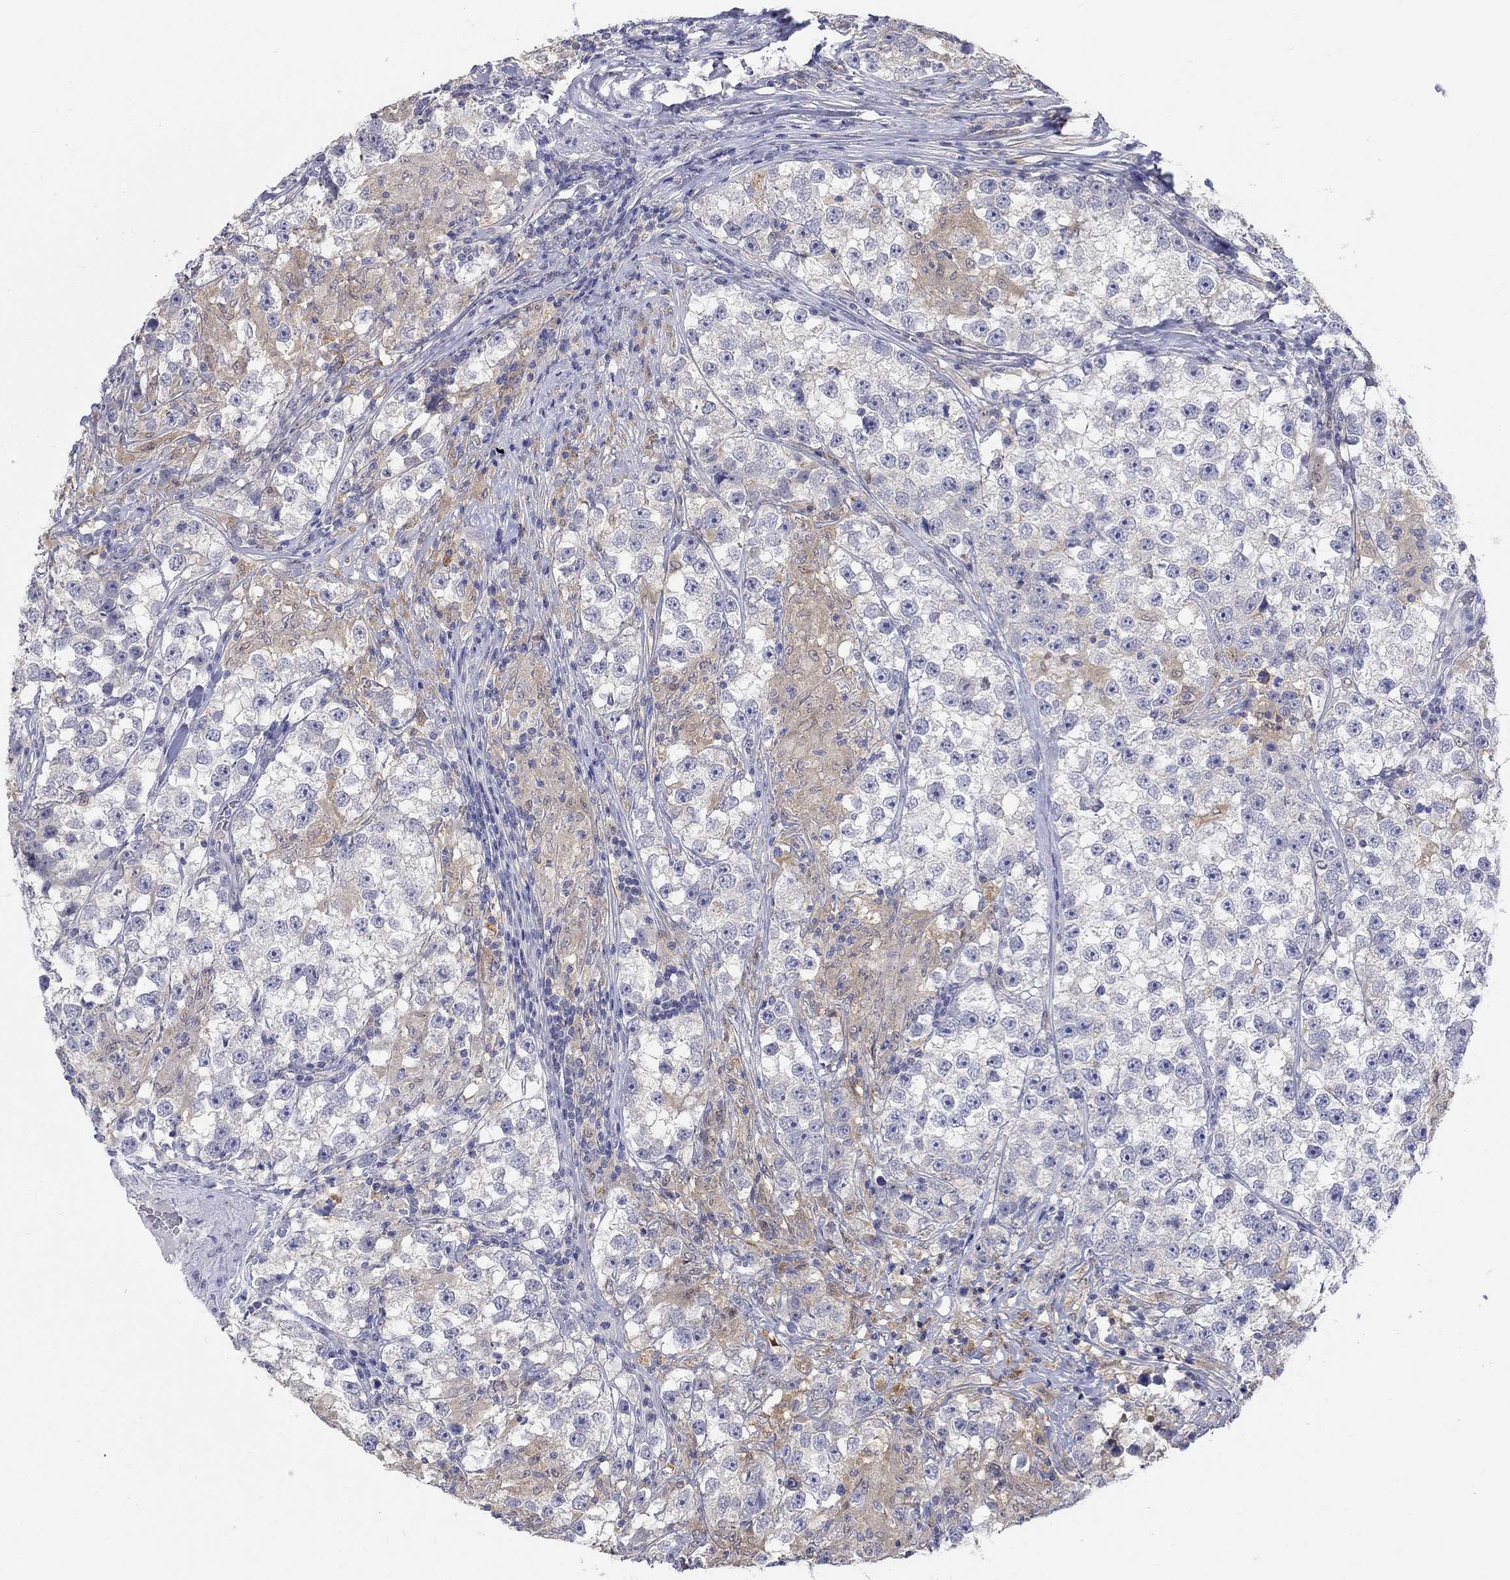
{"staining": {"intensity": "weak", "quantity": "25%-75%", "location": "cytoplasmic/membranous"}, "tissue": "testis cancer", "cell_type": "Tumor cells", "image_type": "cancer", "snomed": [{"axis": "morphology", "description": "Seminoma, NOS"}, {"axis": "topography", "description": "Testis"}], "caption": "Brown immunohistochemical staining in testis cancer displays weak cytoplasmic/membranous expression in approximately 25%-75% of tumor cells.", "gene": "EGFLAM", "patient": {"sex": "male", "age": 46}}